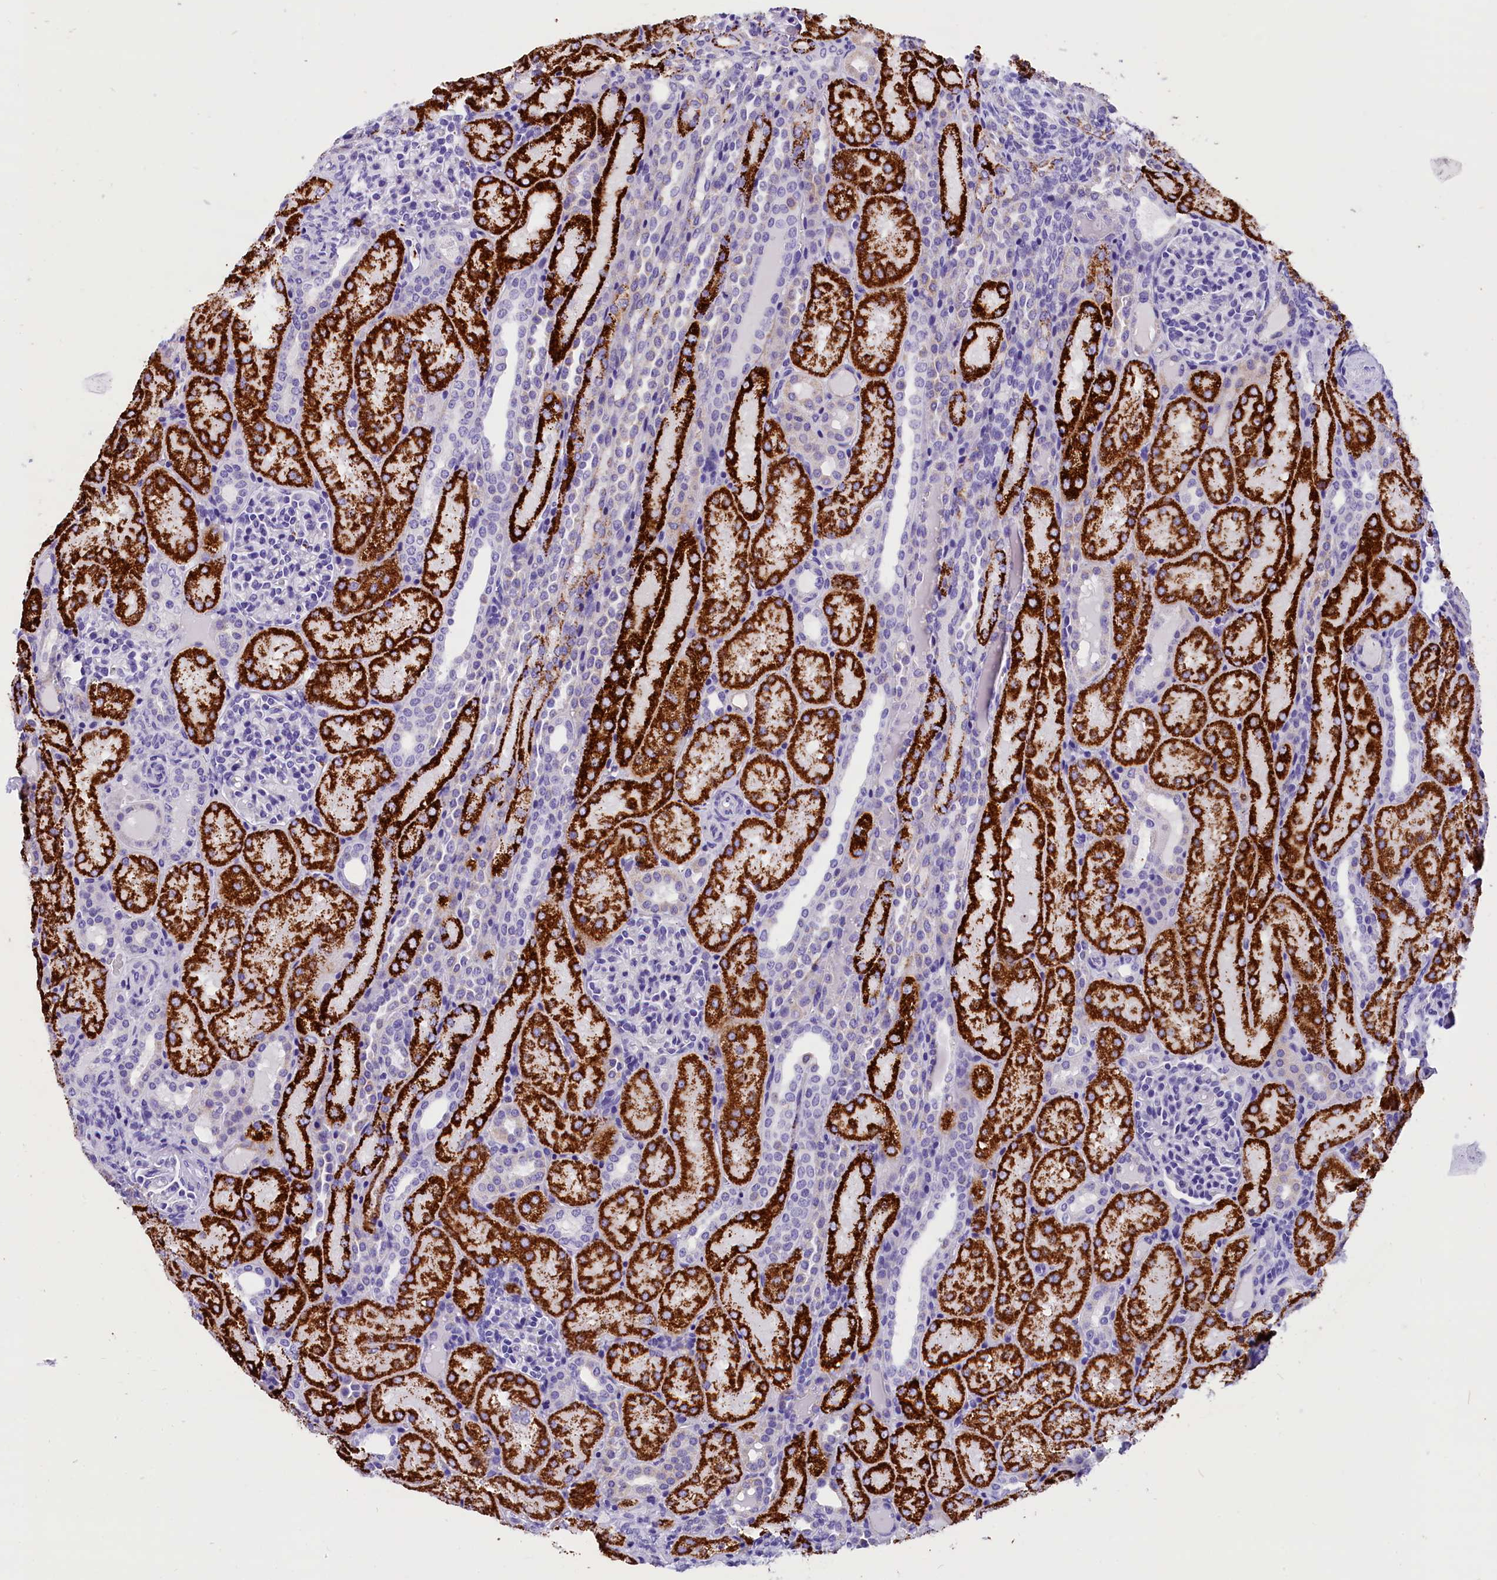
{"staining": {"intensity": "negative", "quantity": "none", "location": "none"}, "tissue": "kidney", "cell_type": "Cells in glomeruli", "image_type": "normal", "snomed": [{"axis": "morphology", "description": "Normal tissue, NOS"}, {"axis": "topography", "description": "Kidney"}], "caption": "This micrograph is of benign kidney stained with IHC to label a protein in brown with the nuclei are counter-stained blue. There is no staining in cells in glomeruli.", "gene": "ABAT", "patient": {"sex": "male", "age": 1}}